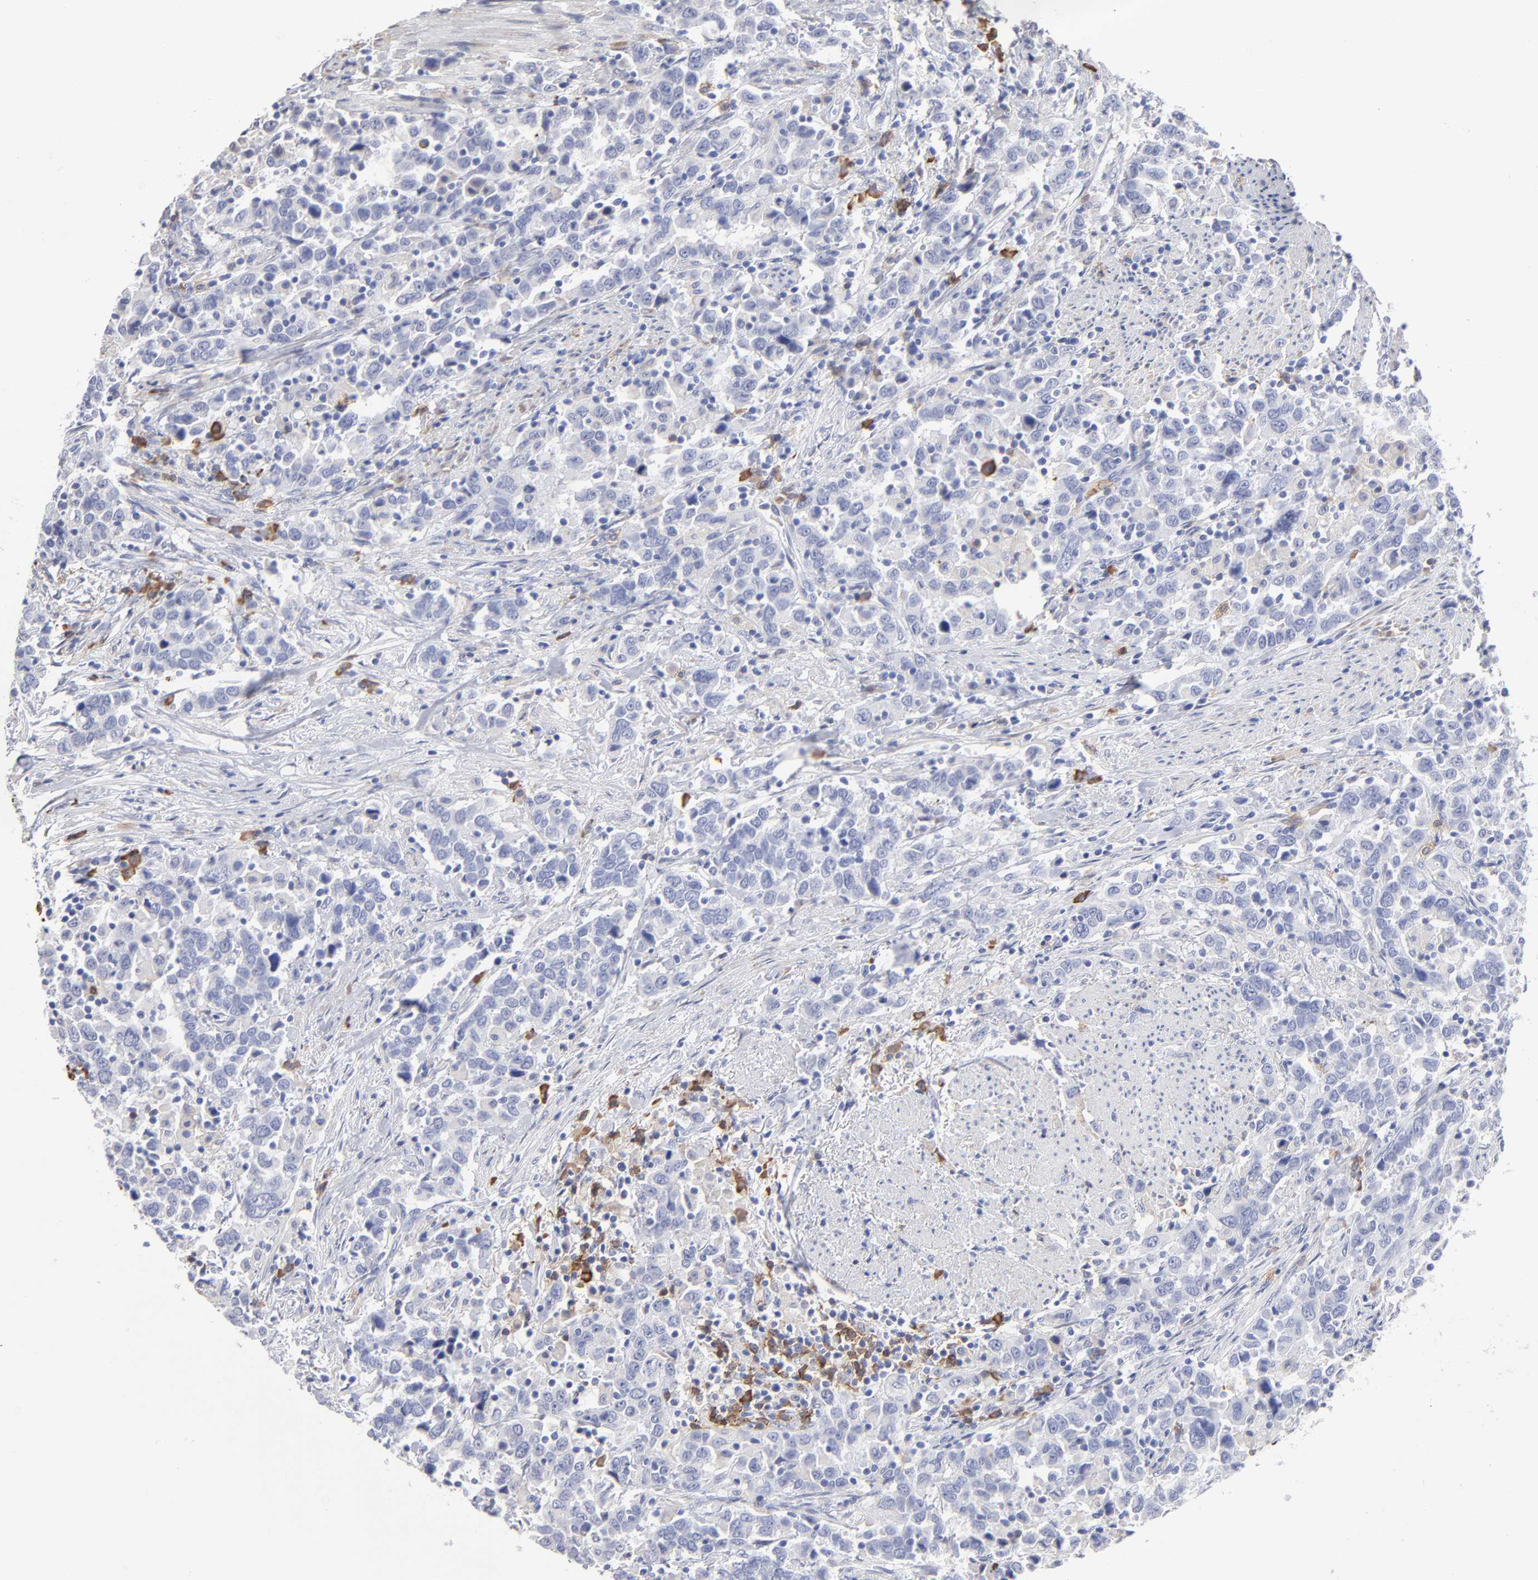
{"staining": {"intensity": "negative", "quantity": "none", "location": "none"}, "tissue": "urothelial cancer", "cell_type": "Tumor cells", "image_type": "cancer", "snomed": [{"axis": "morphology", "description": "Urothelial carcinoma, High grade"}, {"axis": "topography", "description": "Urinary bladder"}], "caption": "There is no significant staining in tumor cells of high-grade urothelial carcinoma.", "gene": "LAT2", "patient": {"sex": "male", "age": 61}}